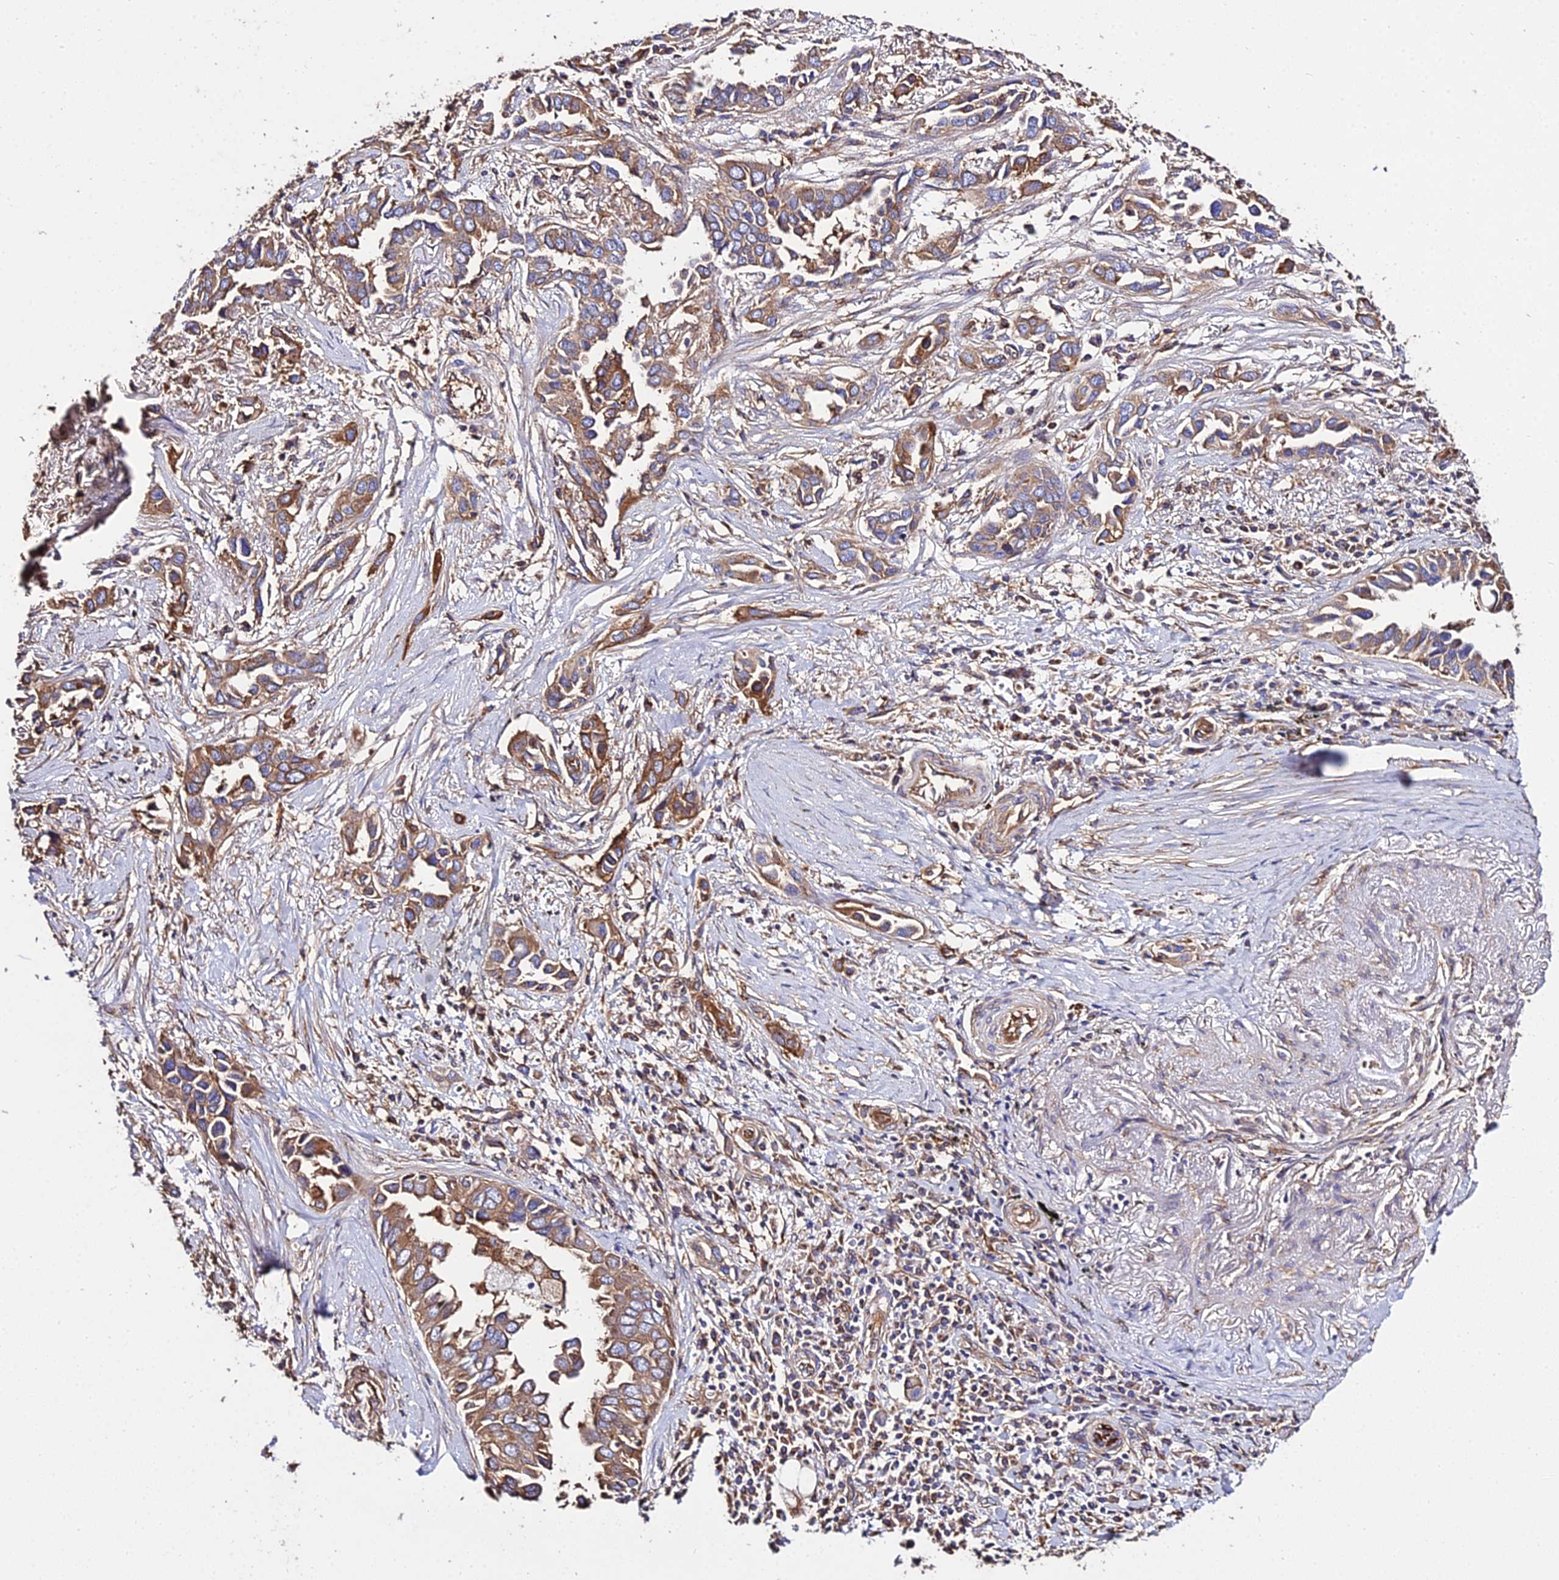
{"staining": {"intensity": "moderate", "quantity": "25%-75%", "location": "cytoplasmic/membranous"}, "tissue": "lung cancer", "cell_type": "Tumor cells", "image_type": "cancer", "snomed": [{"axis": "morphology", "description": "Adenocarcinoma, NOS"}, {"axis": "topography", "description": "Lung"}], "caption": "This micrograph reveals lung adenocarcinoma stained with immunohistochemistry to label a protein in brown. The cytoplasmic/membranous of tumor cells show moderate positivity for the protein. Nuclei are counter-stained blue.", "gene": "TUBA3D", "patient": {"sex": "female", "age": 76}}